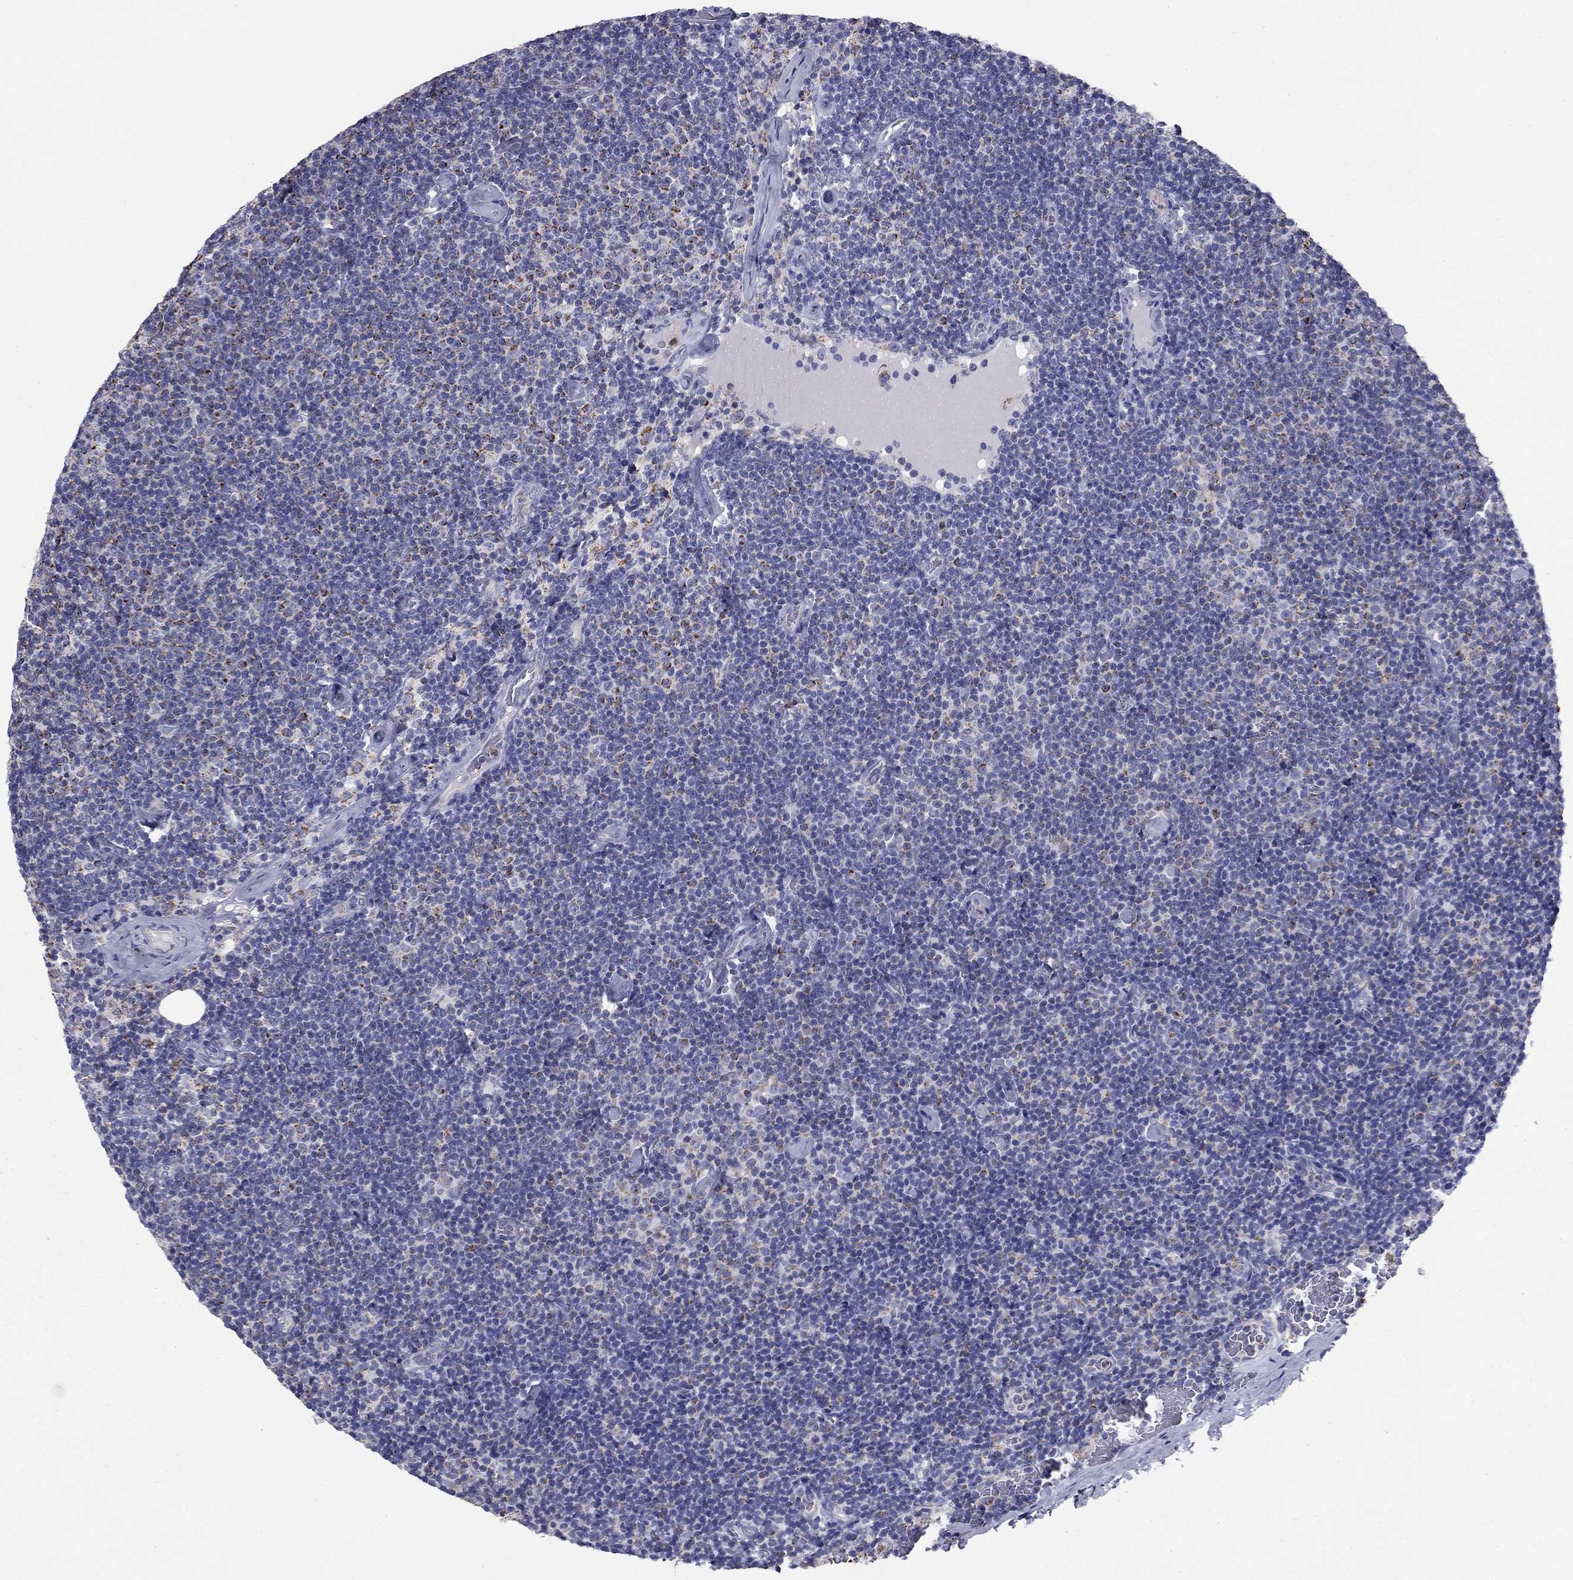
{"staining": {"intensity": "moderate", "quantity": "<25%", "location": "cytoplasmic/membranous"}, "tissue": "lymphoma", "cell_type": "Tumor cells", "image_type": "cancer", "snomed": [{"axis": "morphology", "description": "Malignant lymphoma, non-Hodgkin's type, Low grade"}, {"axis": "topography", "description": "Lymph node"}], "caption": "Protein expression by IHC shows moderate cytoplasmic/membranous positivity in approximately <25% of tumor cells in lymphoma. (brown staining indicates protein expression, while blue staining denotes nuclei).", "gene": "NDUFA4L2", "patient": {"sex": "male", "age": 81}}